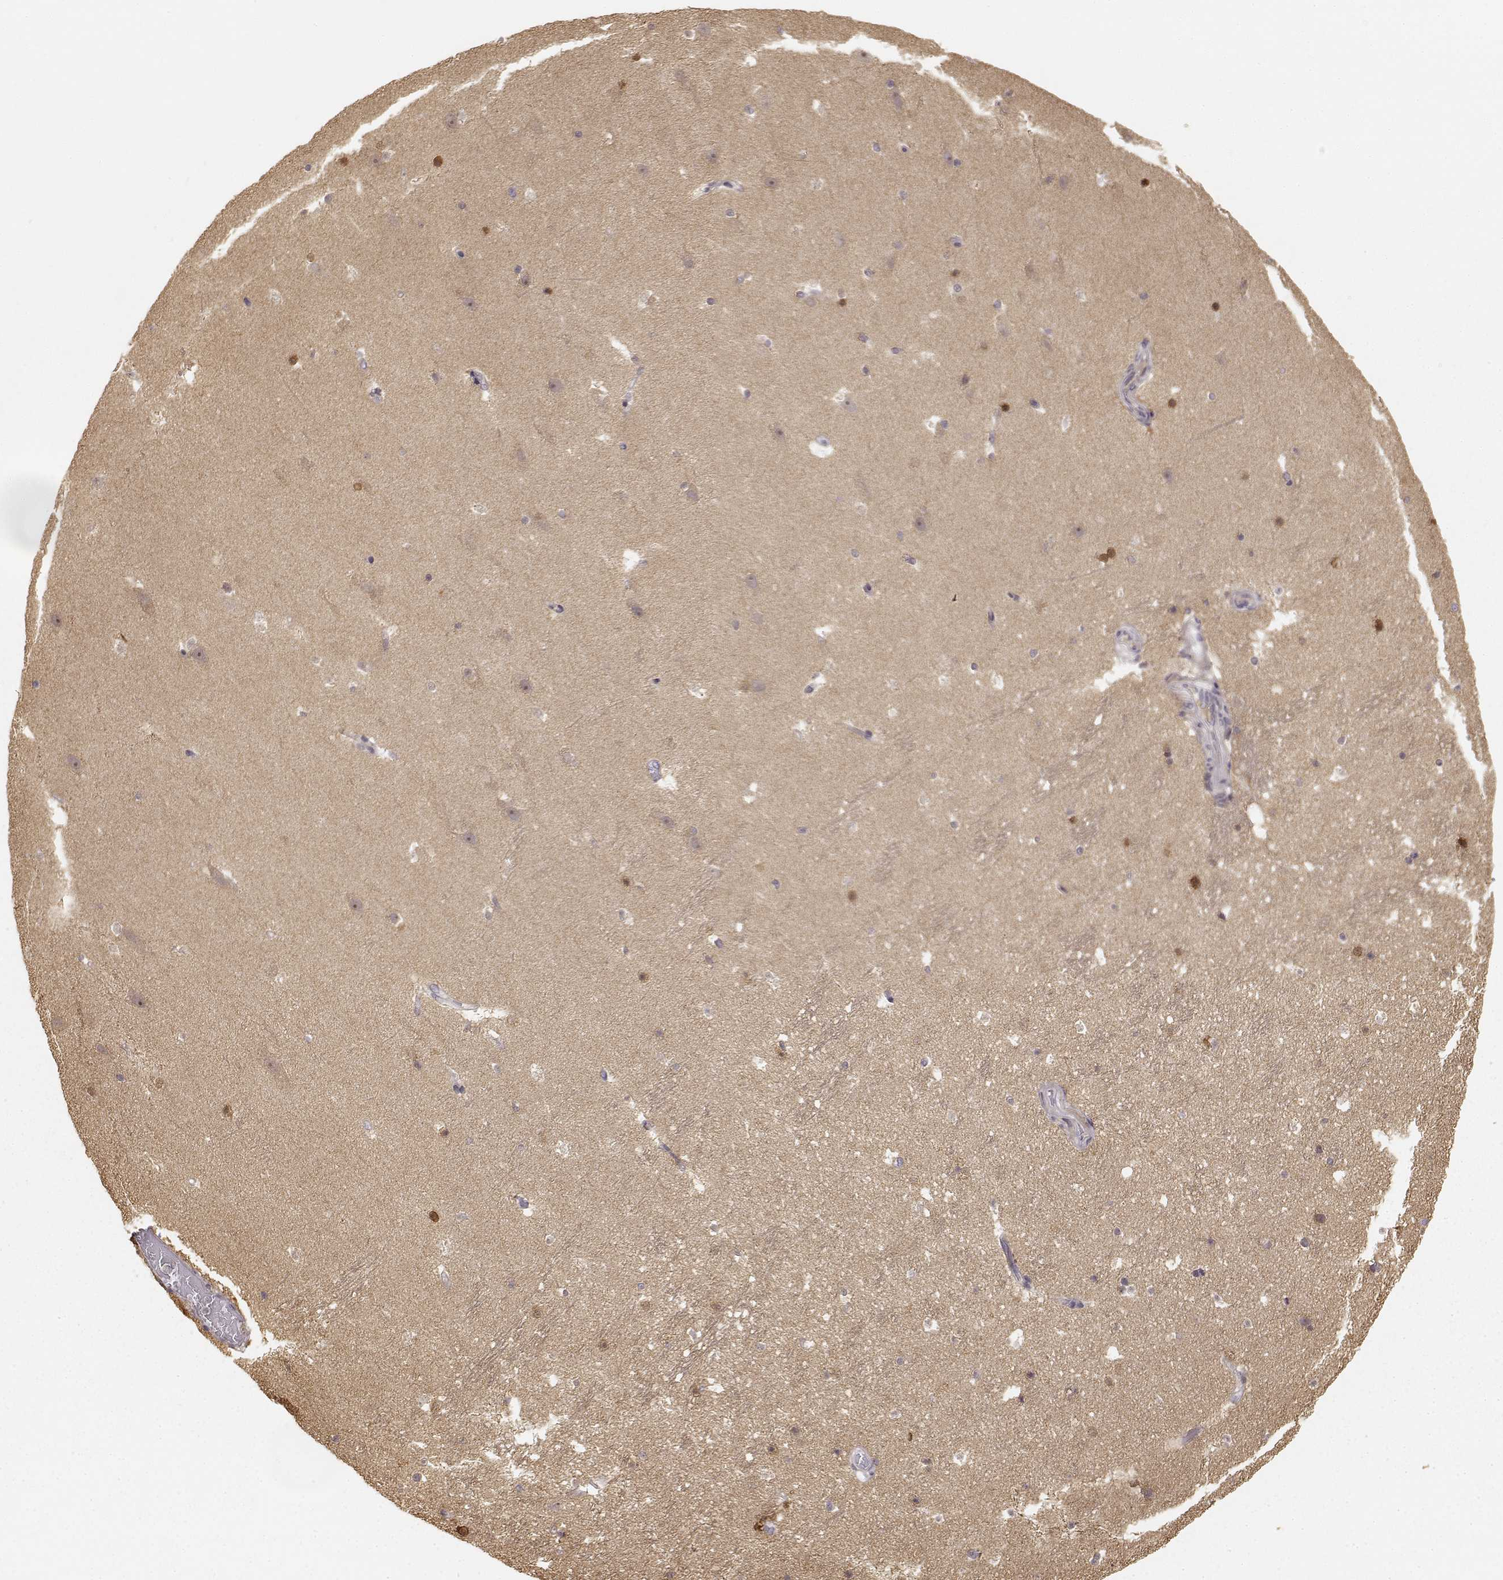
{"staining": {"intensity": "negative", "quantity": "none", "location": "none"}, "tissue": "hippocampus", "cell_type": "Glial cells", "image_type": "normal", "snomed": [{"axis": "morphology", "description": "Normal tissue, NOS"}, {"axis": "topography", "description": "Hippocampus"}], "caption": "This is an immunohistochemistry histopathology image of normal hippocampus. There is no positivity in glial cells.", "gene": "MED12L", "patient": {"sex": "male", "age": 26}}